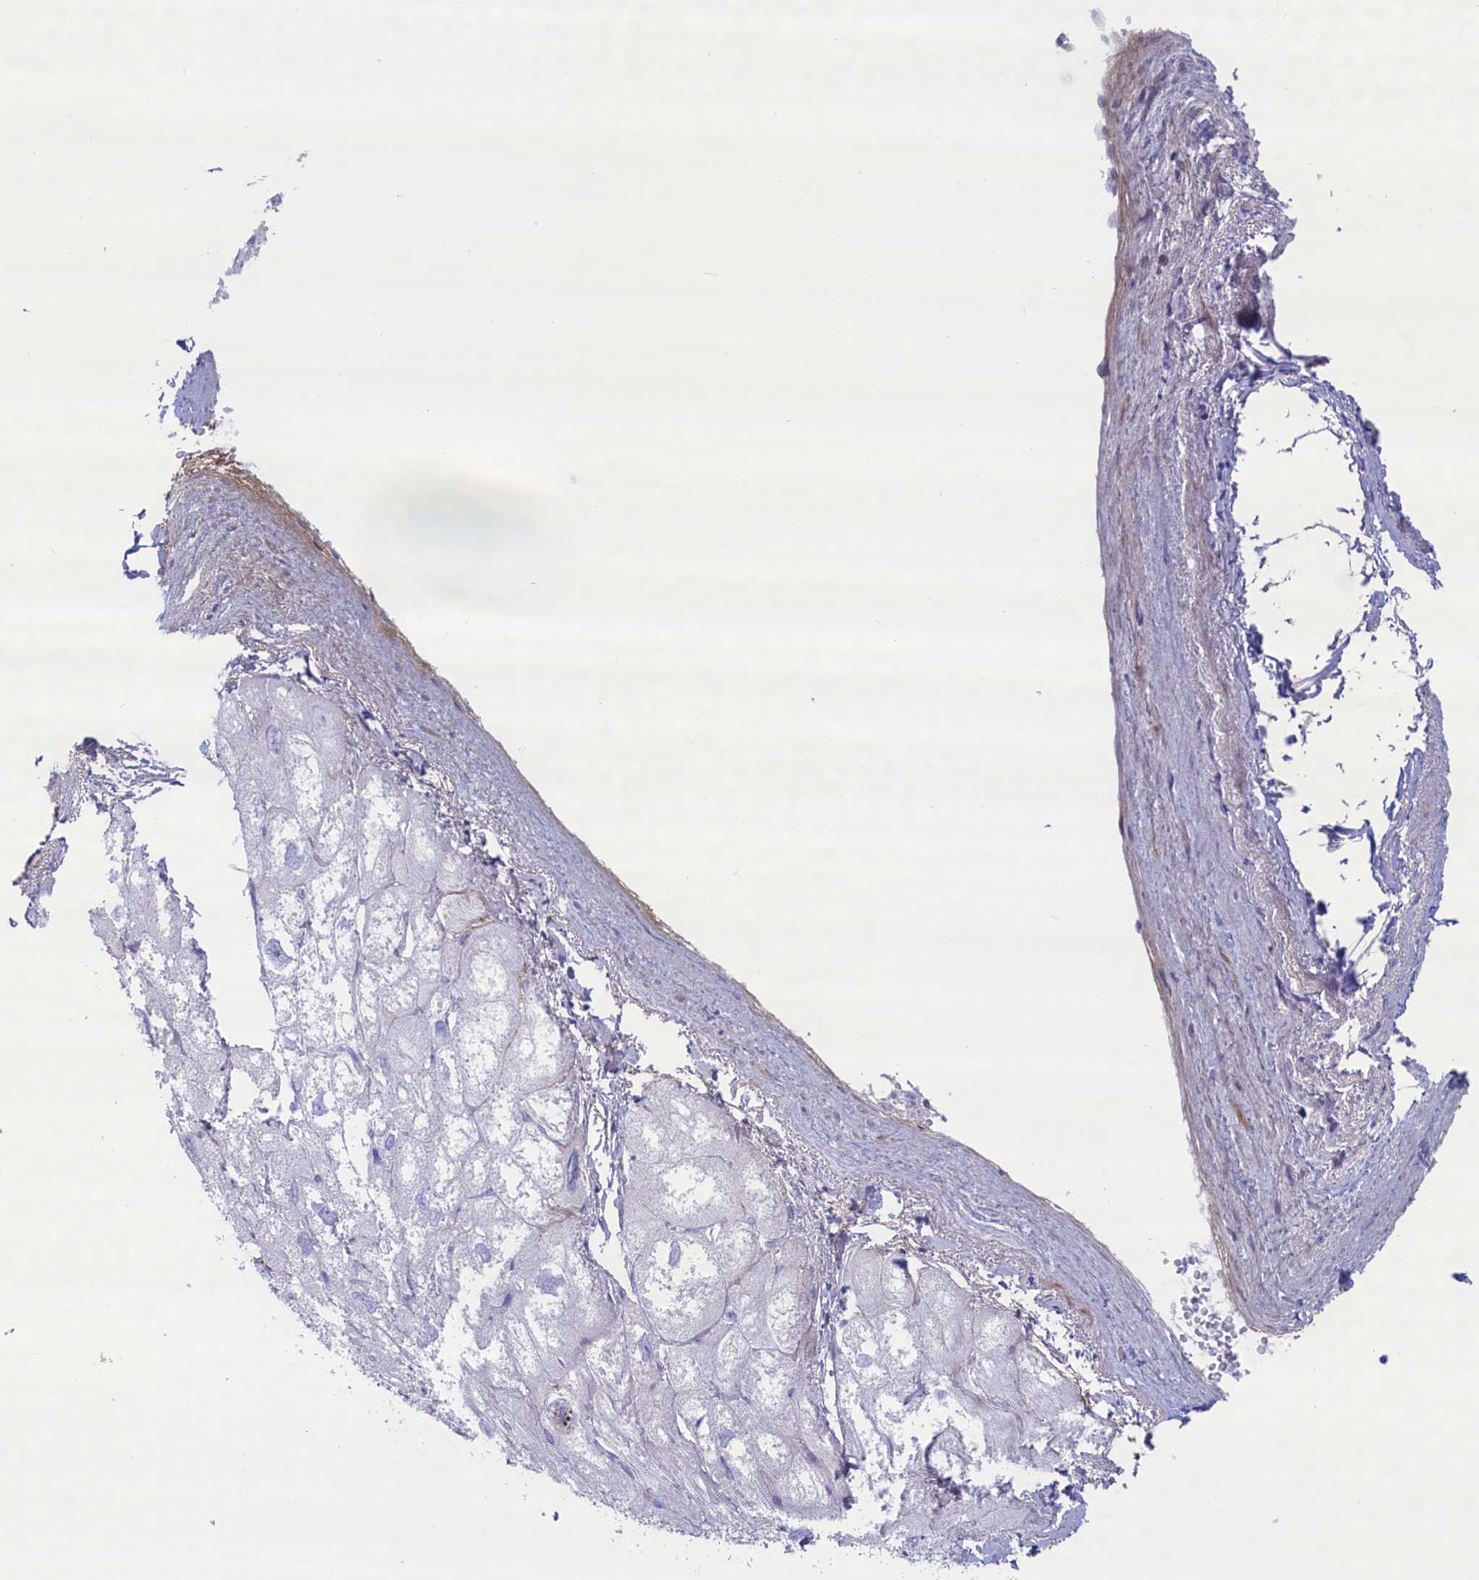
{"staining": {"intensity": "negative", "quantity": "none", "location": "none"}, "tissue": "heart muscle", "cell_type": "Cardiomyocytes", "image_type": "normal", "snomed": [{"axis": "morphology", "description": "Normal tissue, NOS"}, {"axis": "topography", "description": "Heart"}], "caption": "Immunohistochemistry (IHC) histopathology image of normal heart muscle stained for a protein (brown), which reveals no expression in cardiomyocytes. (DAB (3,3'-diaminobenzidine) immunohistochemistry visualized using brightfield microscopy, high magnification).", "gene": "MPV17L2", "patient": {"sex": "male", "age": 50}}